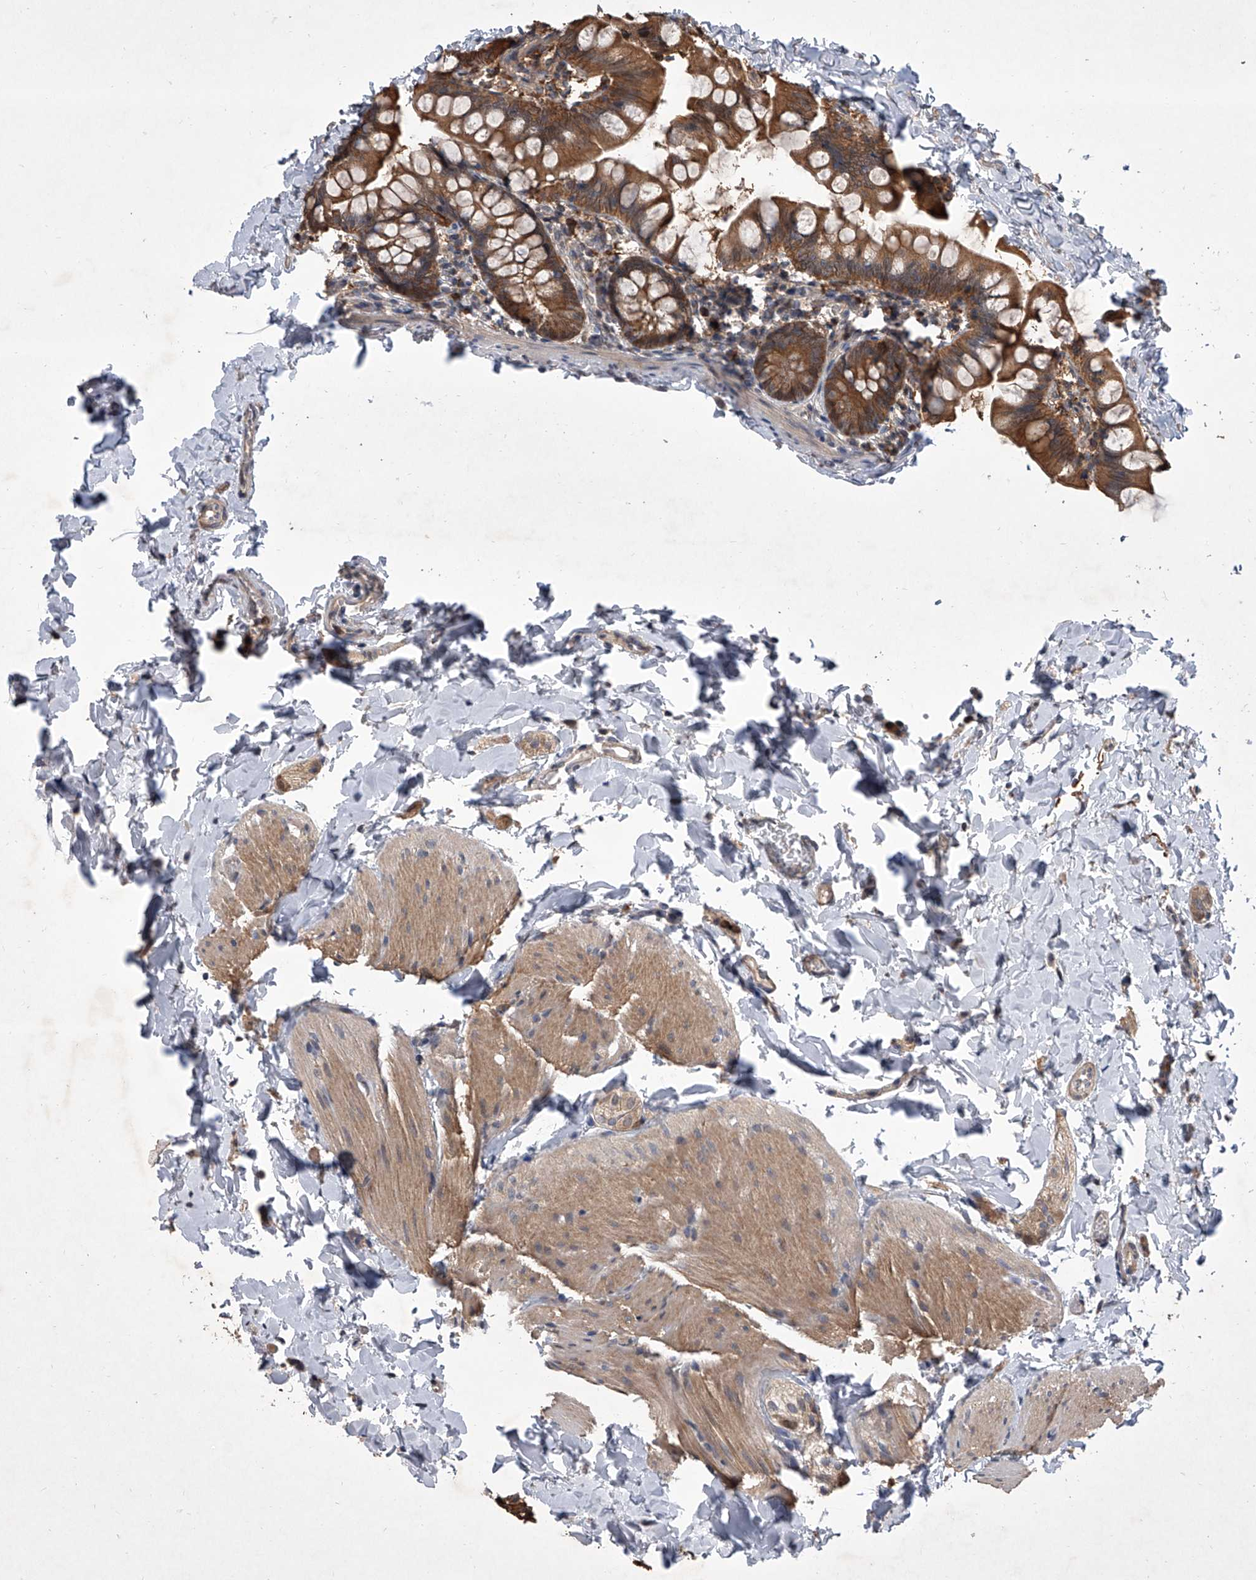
{"staining": {"intensity": "moderate", "quantity": ">75%", "location": "cytoplasmic/membranous"}, "tissue": "small intestine", "cell_type": "Glandular cells", "image_type": "normal", "snomed": [{"axis": "morphology", "description": "Normal tissue, NOS"}, {"axis": "topography", "description": "Small intestine"}], "caption": "Protein analysis of unremarkable small intestine displays moderate cytoplasmic/membranous expression in approximately >75% of glandular cells.", "gene": "BHLHE23", "patient": {"sex": "male", "age": 7}}